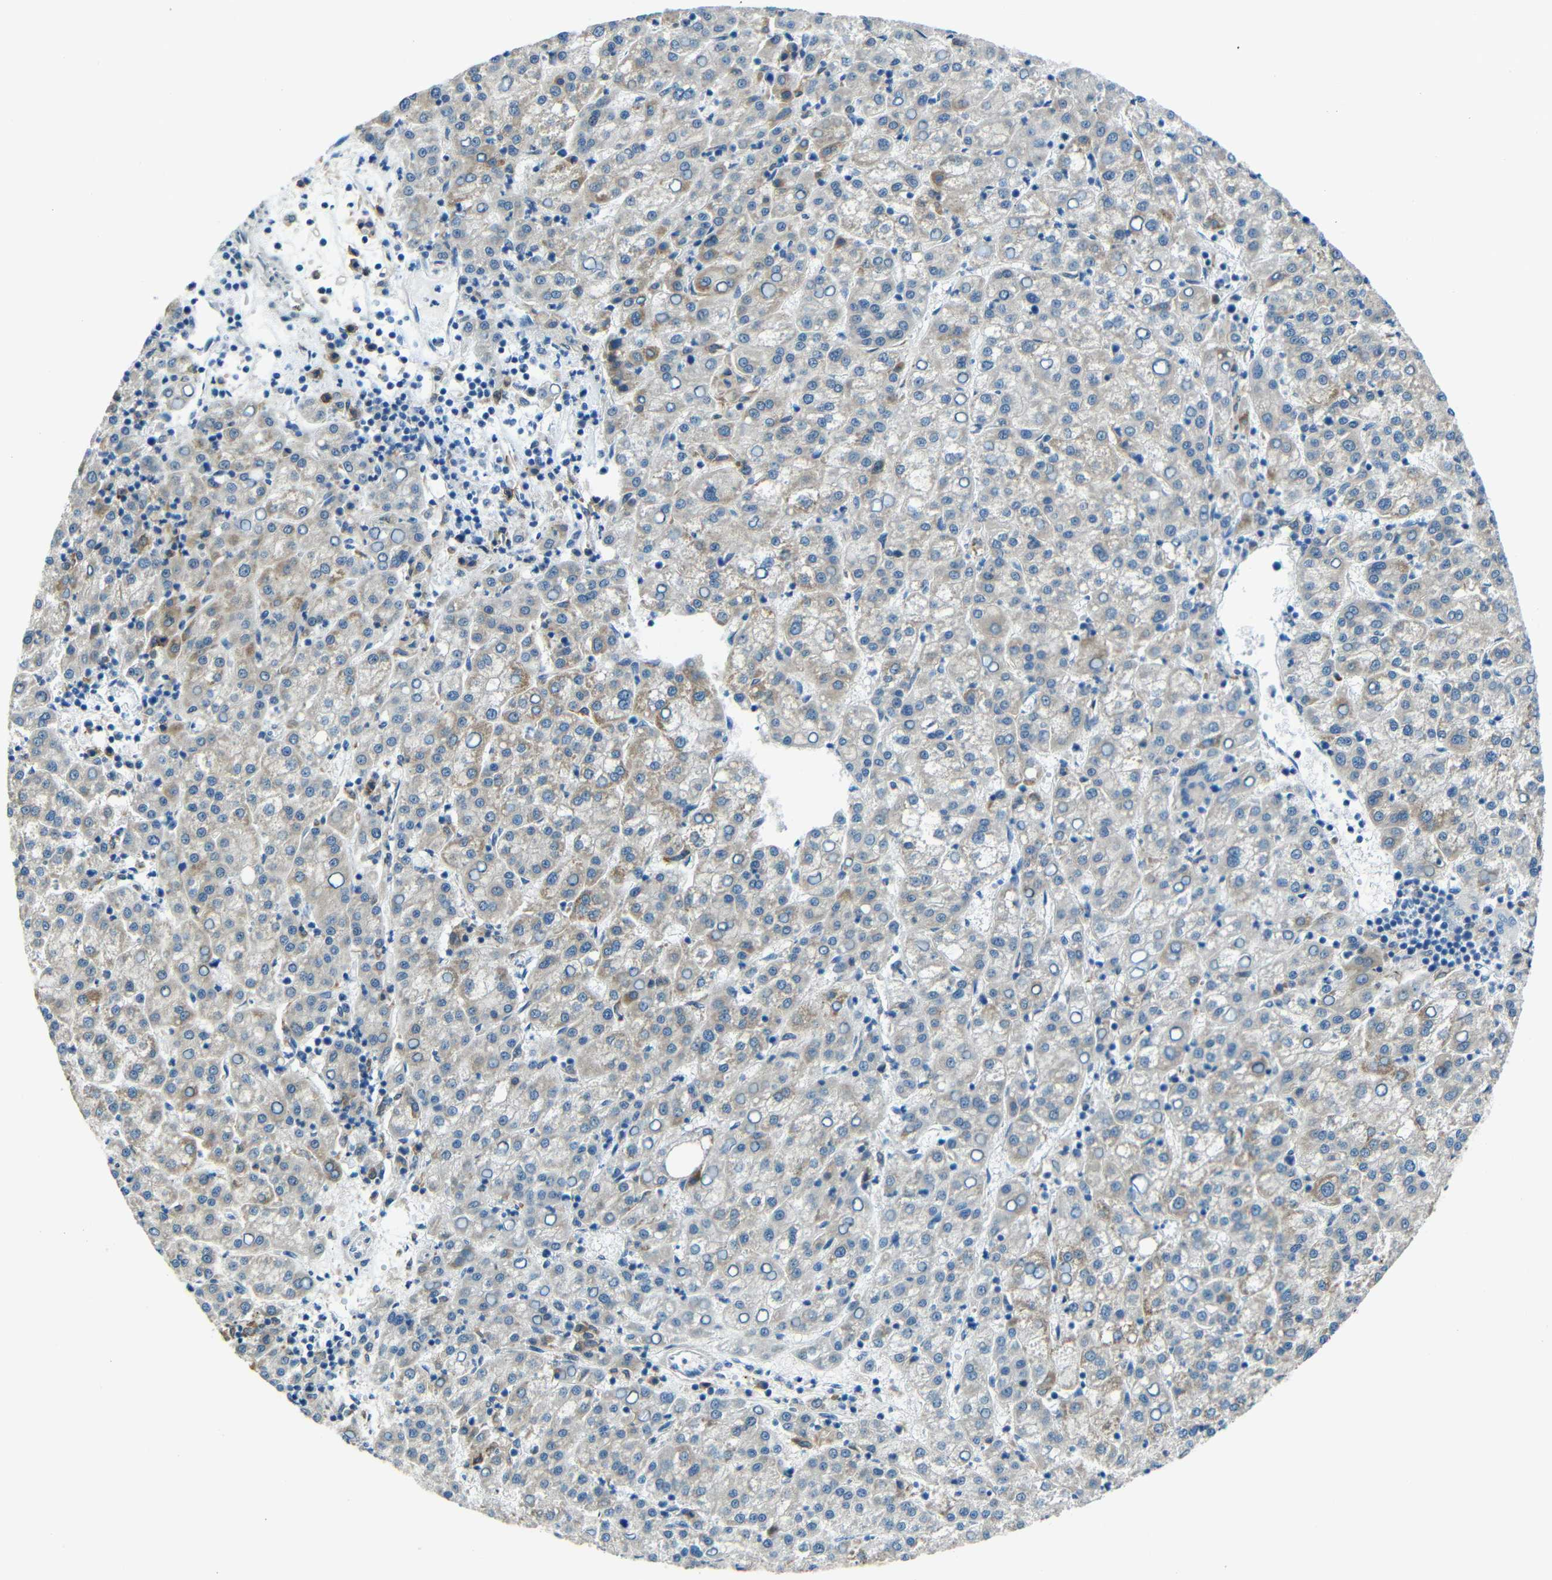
{"staining": {"intensity": "moderate", "quantity": "25%-75%", "location": "cytoplasmic/membranous"}, "tissue": "liver cancer", "cell_type": "Tumor cells", "image_type": "cancer", "snomed": [{"axis": "morphology", "description": "Carcinoma, Hepatocellular, NOS"}, {"axis": "topography", "description": "Liver"}], "caption": "An image showing moderate cytoplasmic/membranous staining in approximately 25%-75% of tumor cells in liver cancer (hepatocellular carcinoma), as visualized by brown immunohistochemical staining.", "gene": "ANKRD22", "patient": {"sex": "female", "age": 58}}